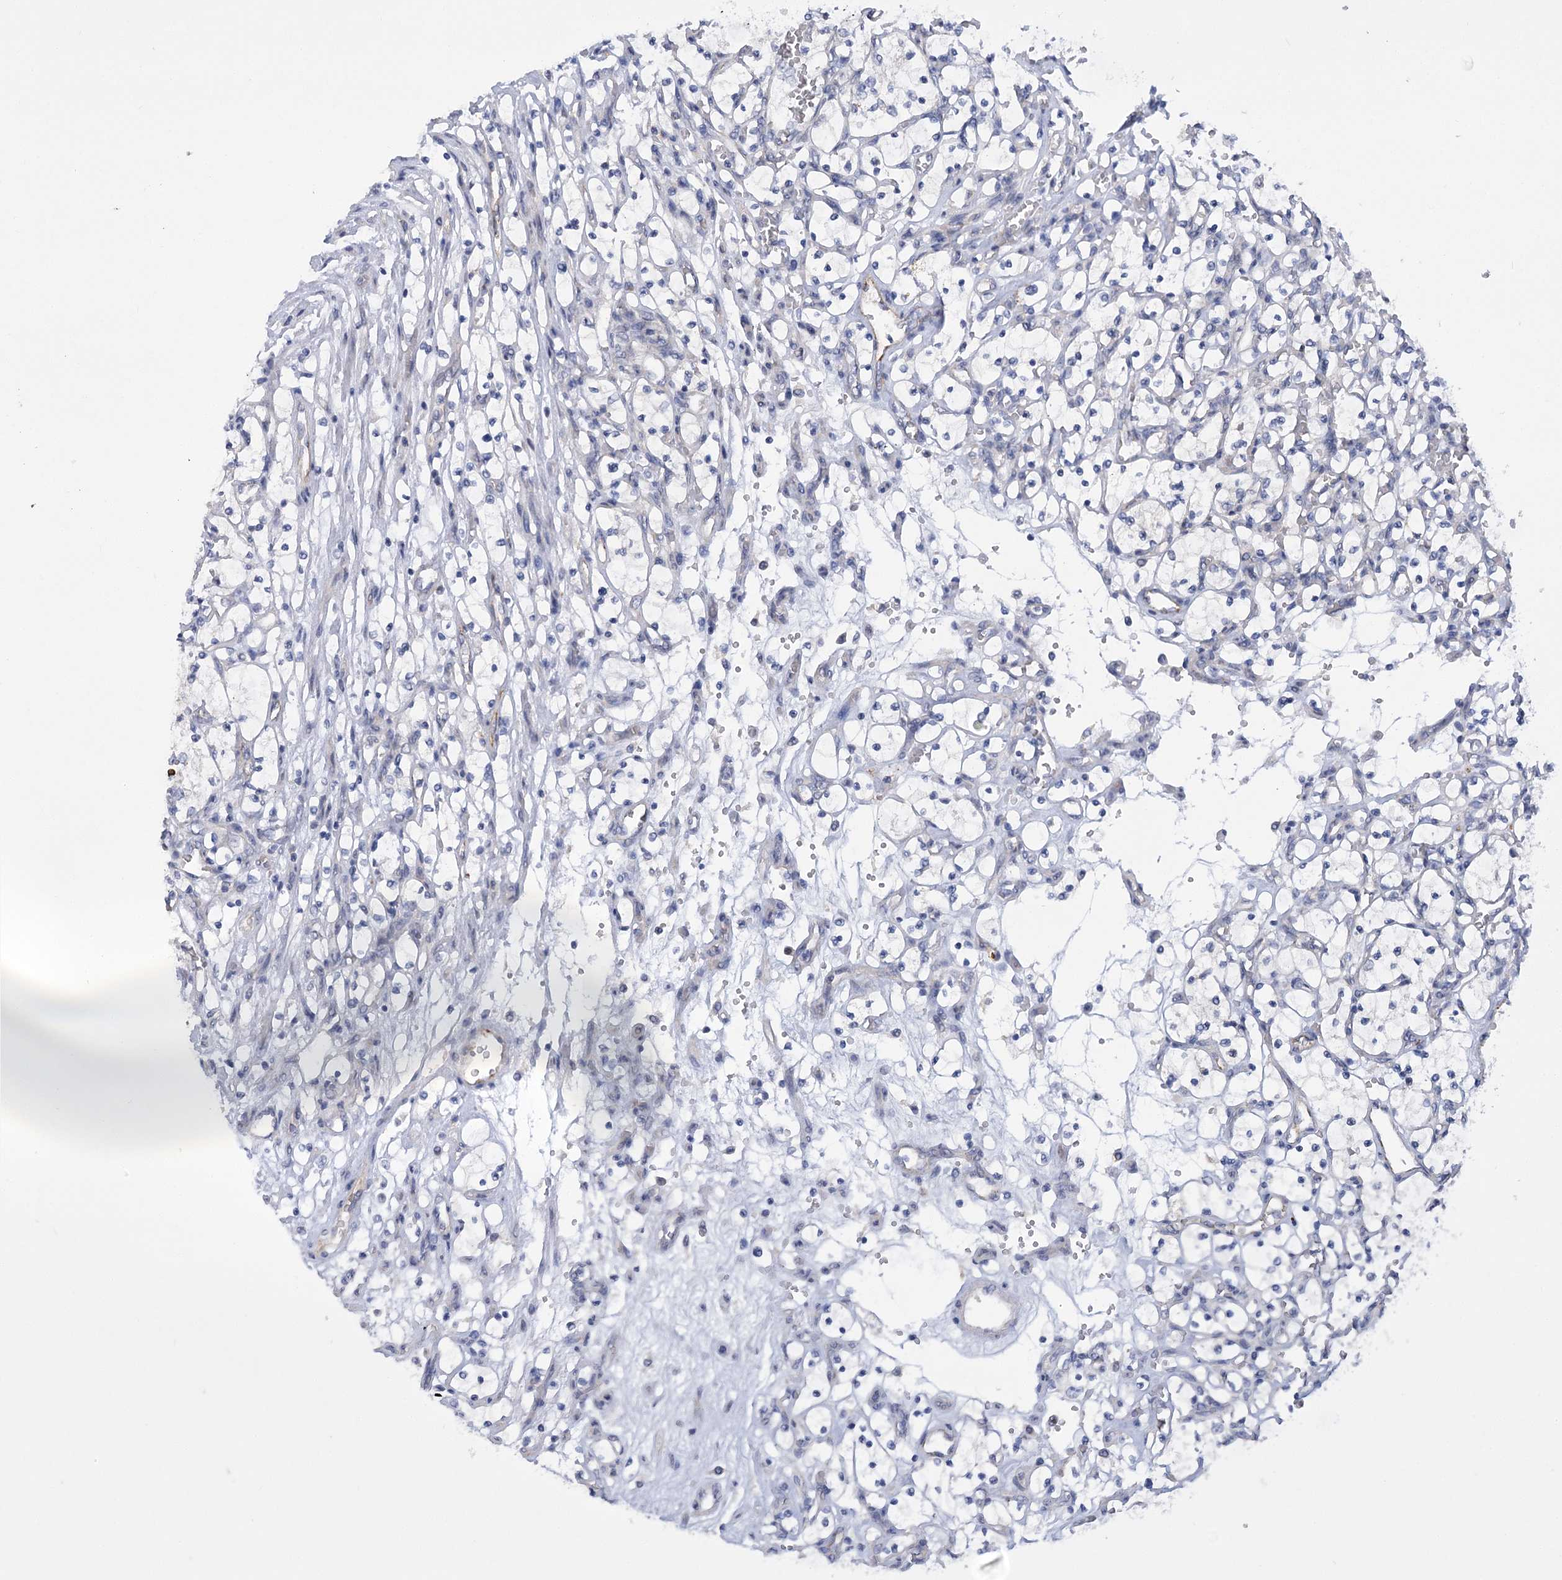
{"staining": {"intensity": "negative", "quantity": "none", "location": "none"}, "tissue": "renal cancer", "cell_type": "Tumor cells", "image_type": "cancer", "snomed": [{"axis": "morphology", "description": "Adenocarcinoma, NOS"}, {"axis": "topography", "description": "Kidney"}], "caption": "A photomicrograph of human adenocarcinoma (renal) is negative for staining in tumor cells.", "gene": "DCUN1D1", "patient": {"sex": "female", "age": 69}}